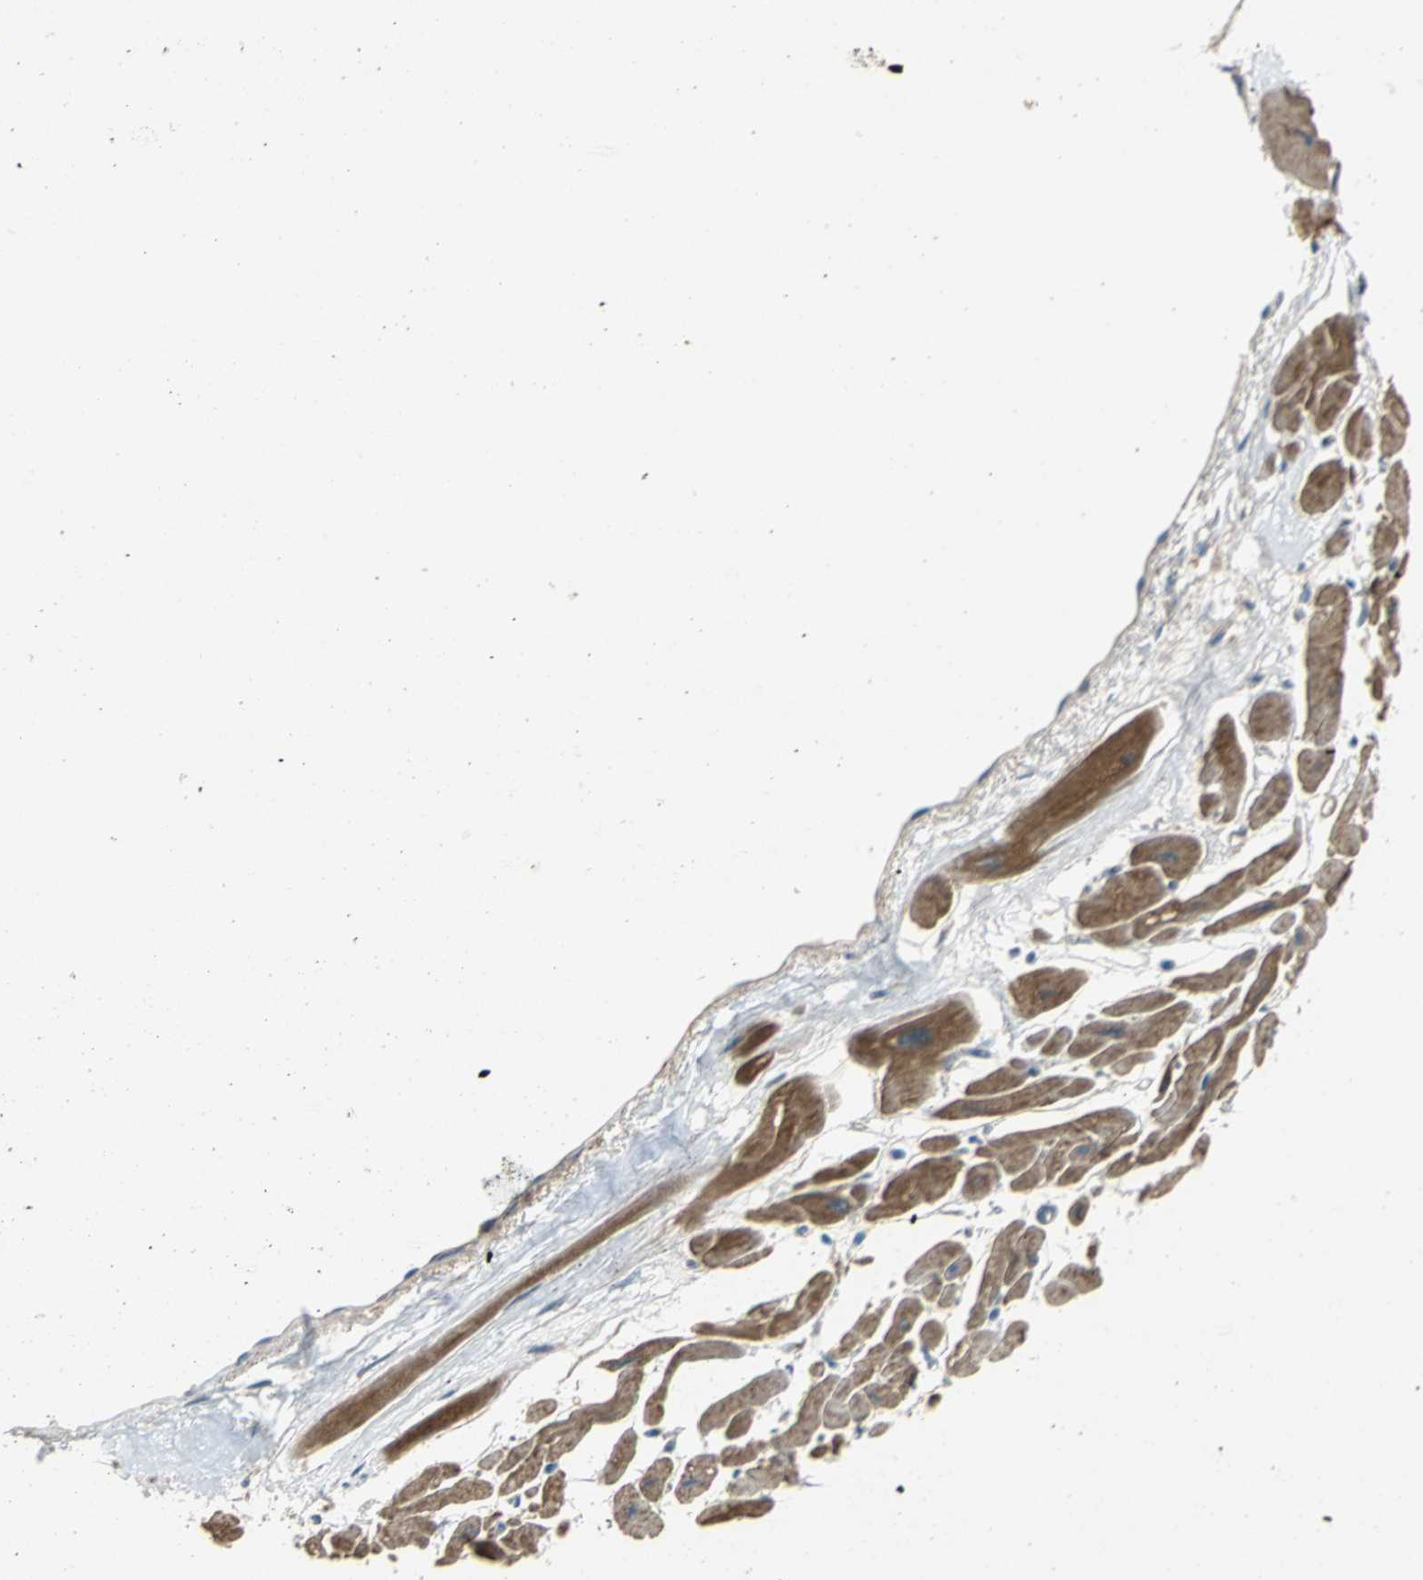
{"staining": {"intensity": "strong", "quantity": ">75%", "location": "cytoplasmic/membranous"}, "tissue": "heart muscle", "cell_type": "Cardiomyocytes", "image_type": "normal", "snomed": [{"axis": "morphology", "description": "Normal tissue, NOS"}, {"axis": "topography", "description": "Heart"}], "caption": "The photomicrograph exhibits a brown stain indicating the presence of a protein in the cytoplasmic/membranous of cardiomyocytes in heart muscle. The staining was performed using DAB (3,3'-diaminobenzidine), with brown indicating positive protein expression. Nuclei are stained blue with hematoxylin.", "gene": "TRAK1", "patient": {"sex": "female", "age": 54}}